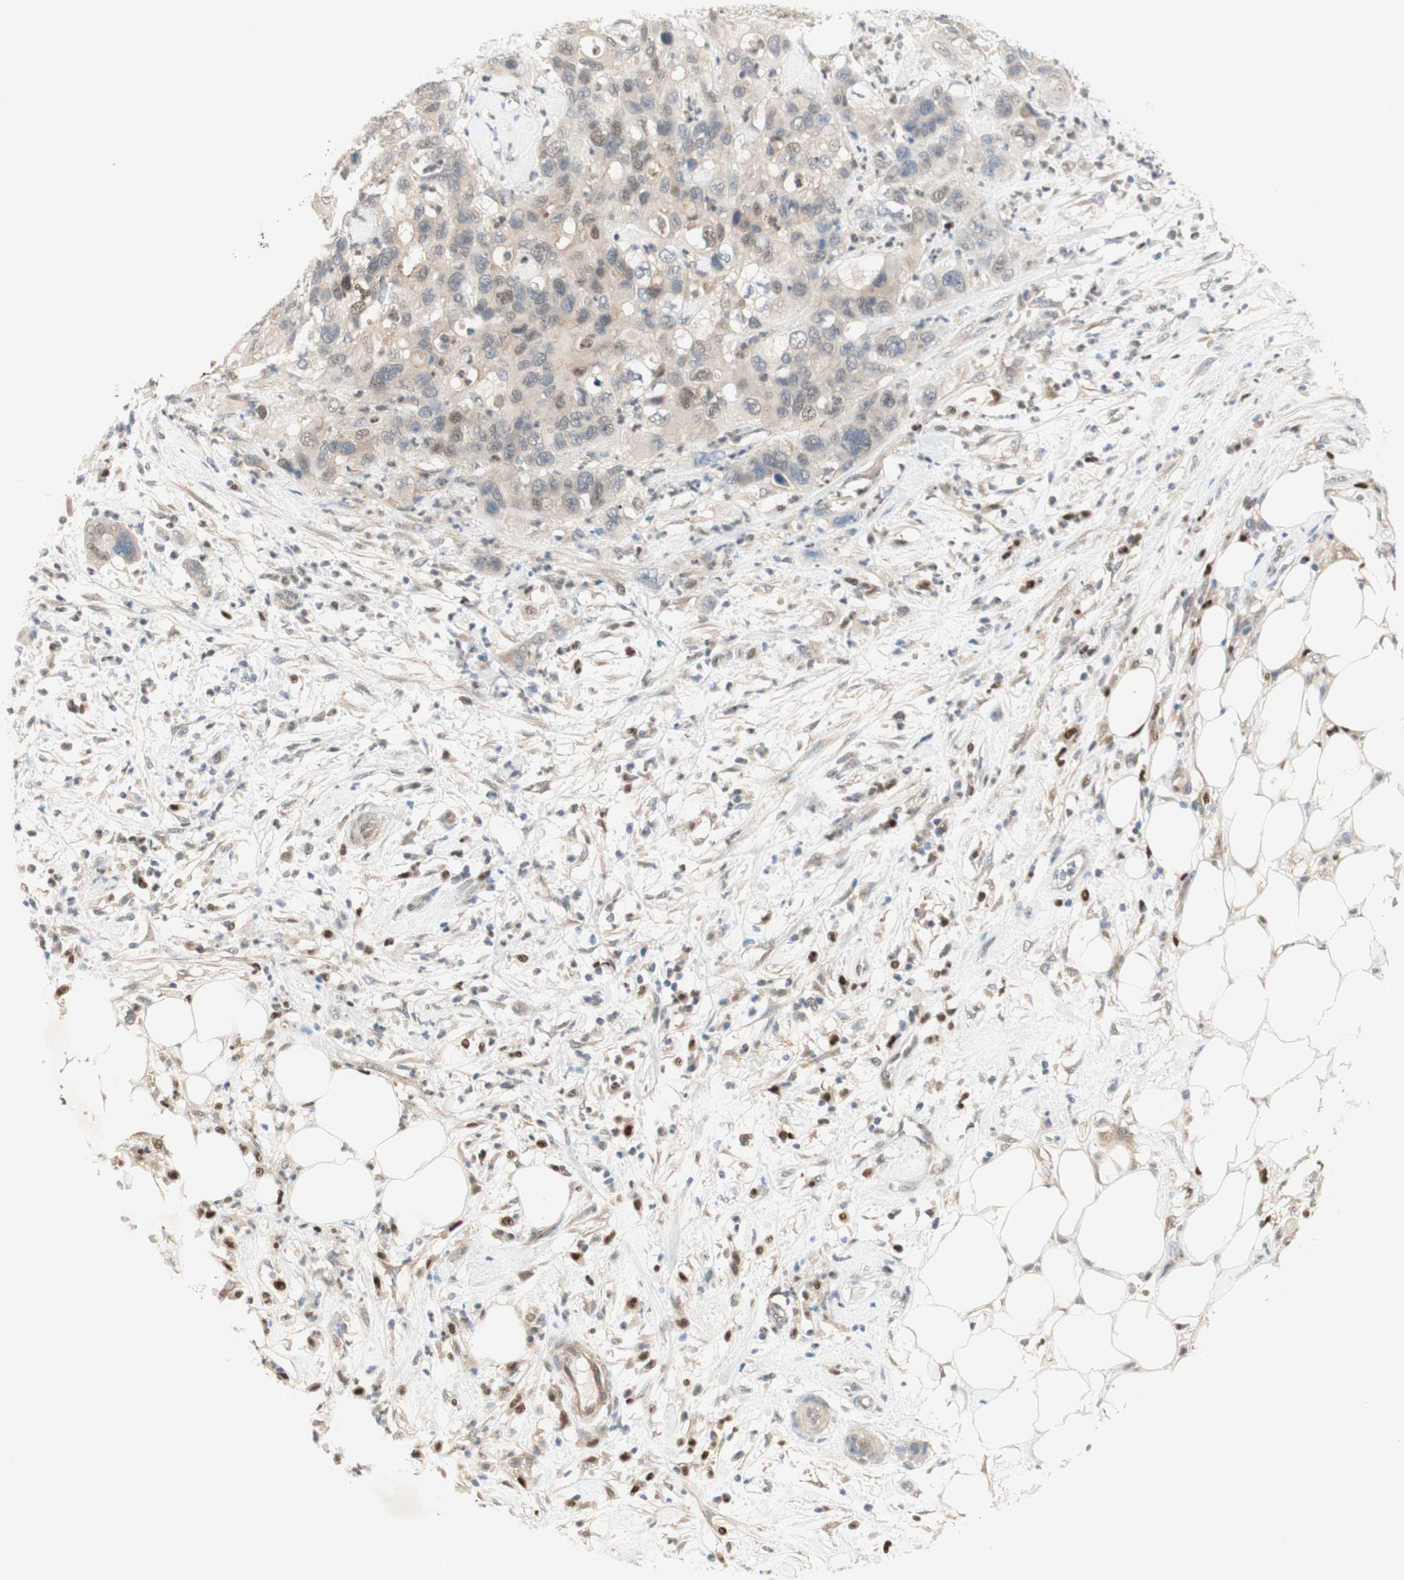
{"staining": {"intensity": "weak", "quantity": "<25%", "location": "cytoplasmic/membranous,nuclear"}, "tissue": "pancreatic cancer", "cell_type": "Tumor cells", "image_type": "cancer", "snomed": [{"axis": "morphology", "description": "Adenocarcinoma, NOS"}, {"axis": "topography", "description": "Pancreas"}], "caption": "Tumor cells are negative for brown protein staining in adenocarcinoma (pancreatic).", "gene": "RFNG", "patient": {"sex": "female", "age": 71}}